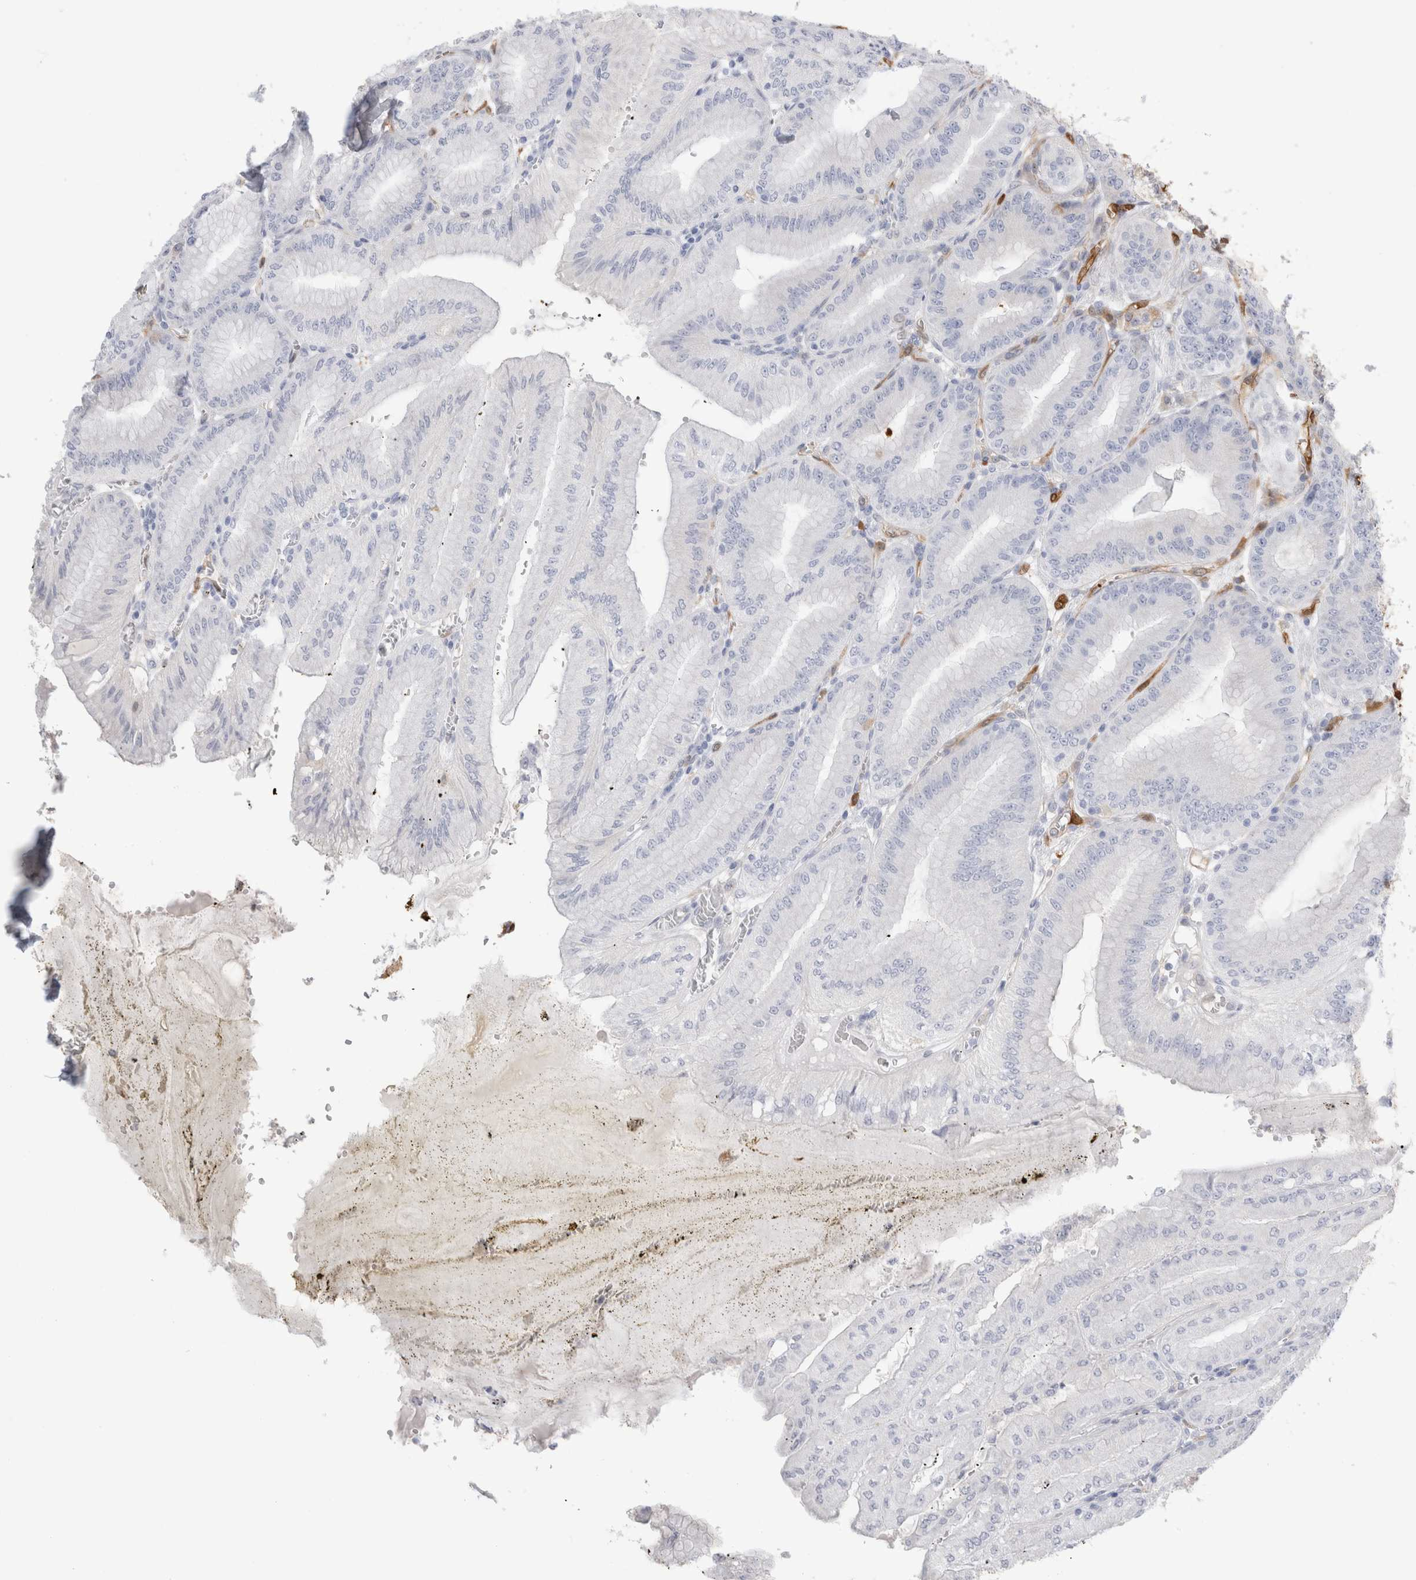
{"staining": {"intensity": "moderate", "quantity": "<25%", "location": "cytoplasmic/membranous"}, "tissue": "stomach", "cell_type": "Glandular cells", "image_type": "normal", "snomed": [{"axis": "morphology", "description": "Normal tissue, NOS"}, {"axis": "topography", "description": "Stomach, lower"}], "caption": "Stomach stained with DAB immunohistochemistry demonstrates low levels of moderate cytoplasmic/membranous expression in approximately <25% of glandular cells. The protein of interest is shown in brown color, while the nuclei are stained blue.", "gene": "NAPEPLD", "patient": {"sex": "male", "age": 71}}